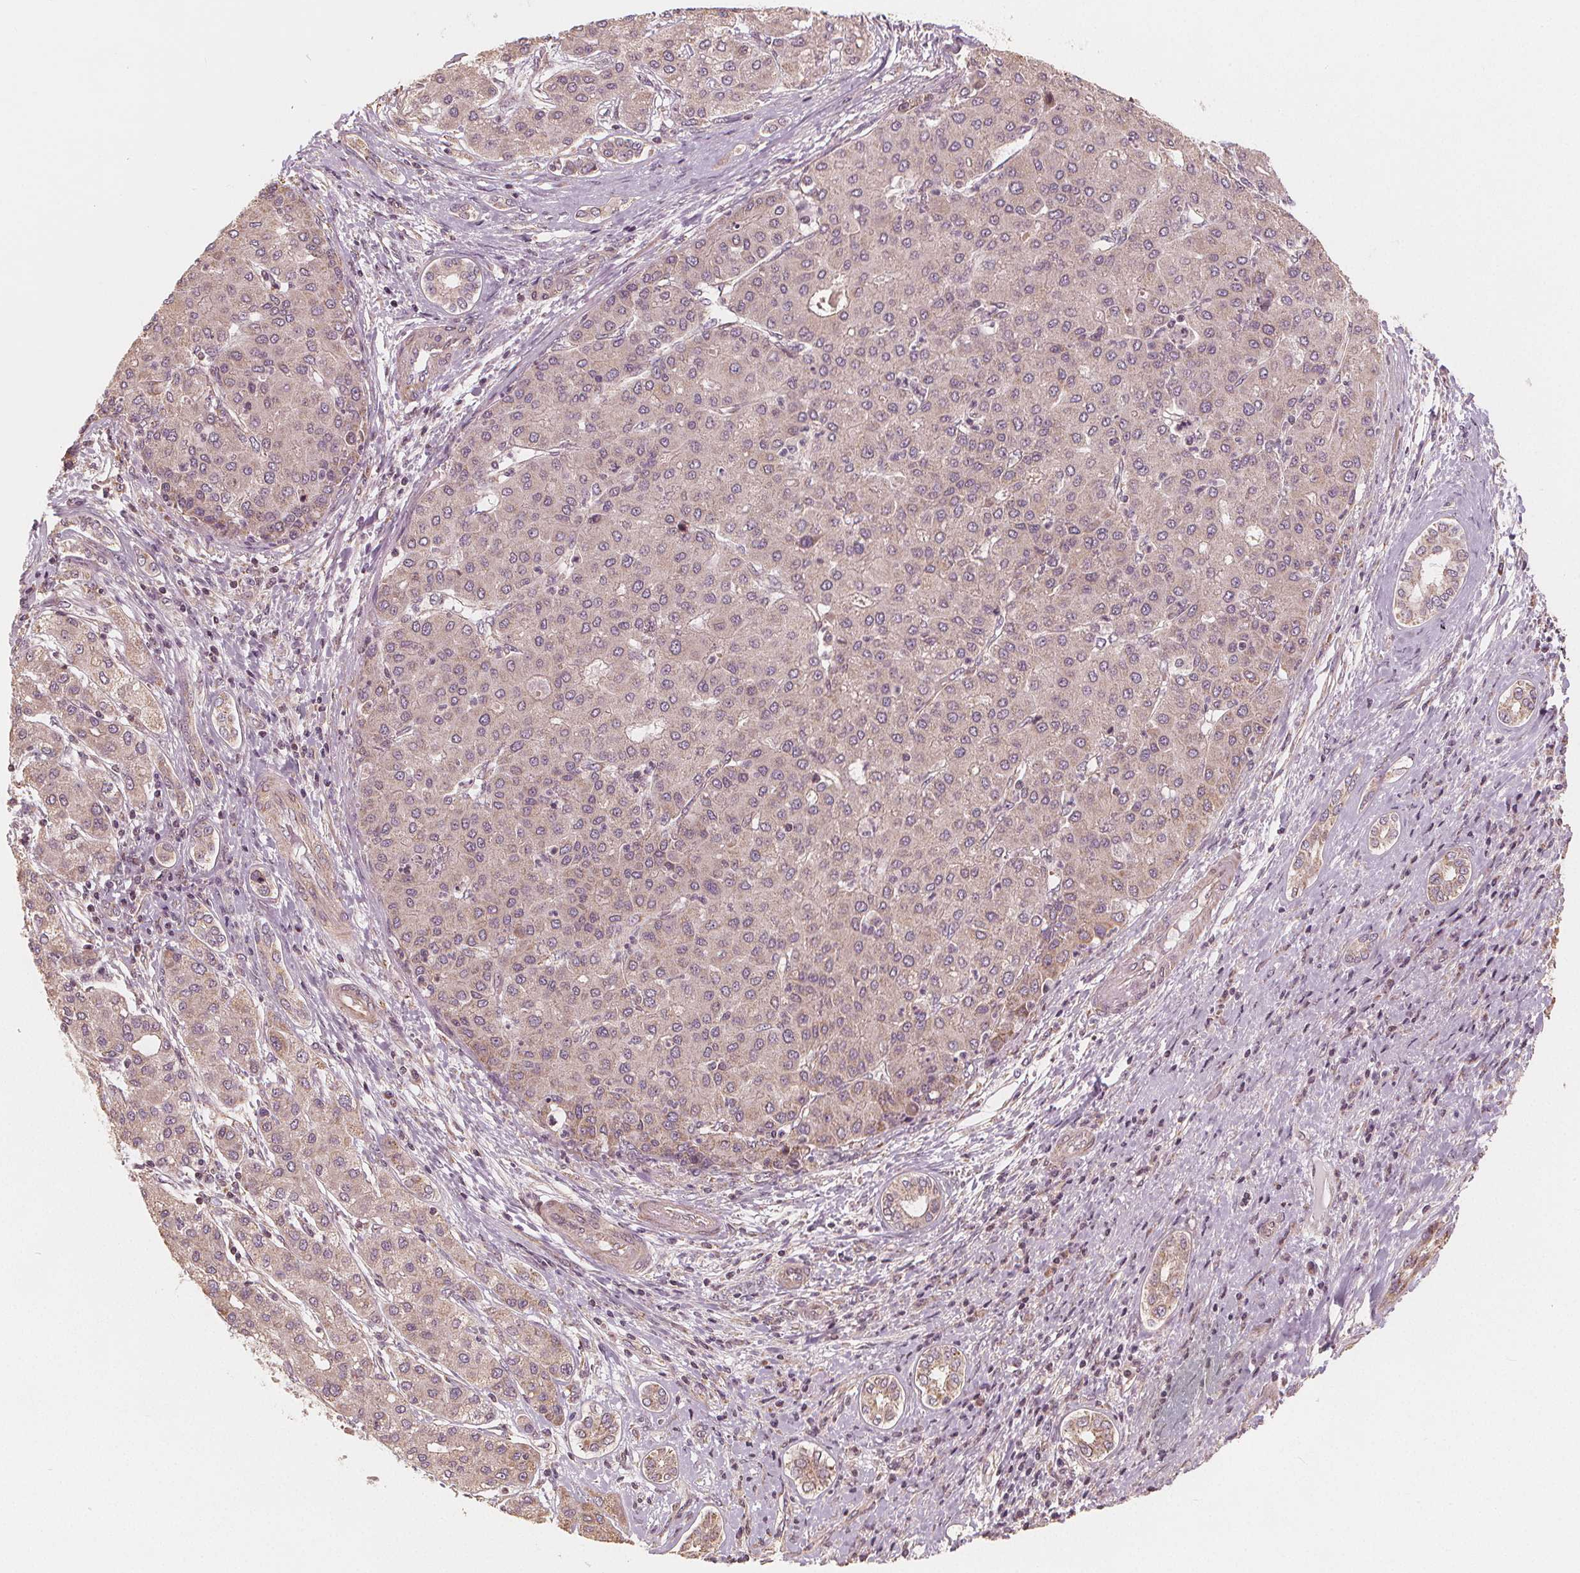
{"staining": {"intensity": "negative", "quantity": "none", "location": "none"}, "tissue": "liver cancer", "cell_type": "Tumor cells", "image_type": "cancer", "snomed": [{"axis": "morphology", "description": "Carcinoma, Hepatocellular, NOS"}, {"axis": "topography", "description": "Liver"}], "caption": "Immunohistochemistry (IHC) of liver cancer reveals no expression in tumor cells.", "gene": "PEX26", "patient": {"sex": "male", "age": 65}}